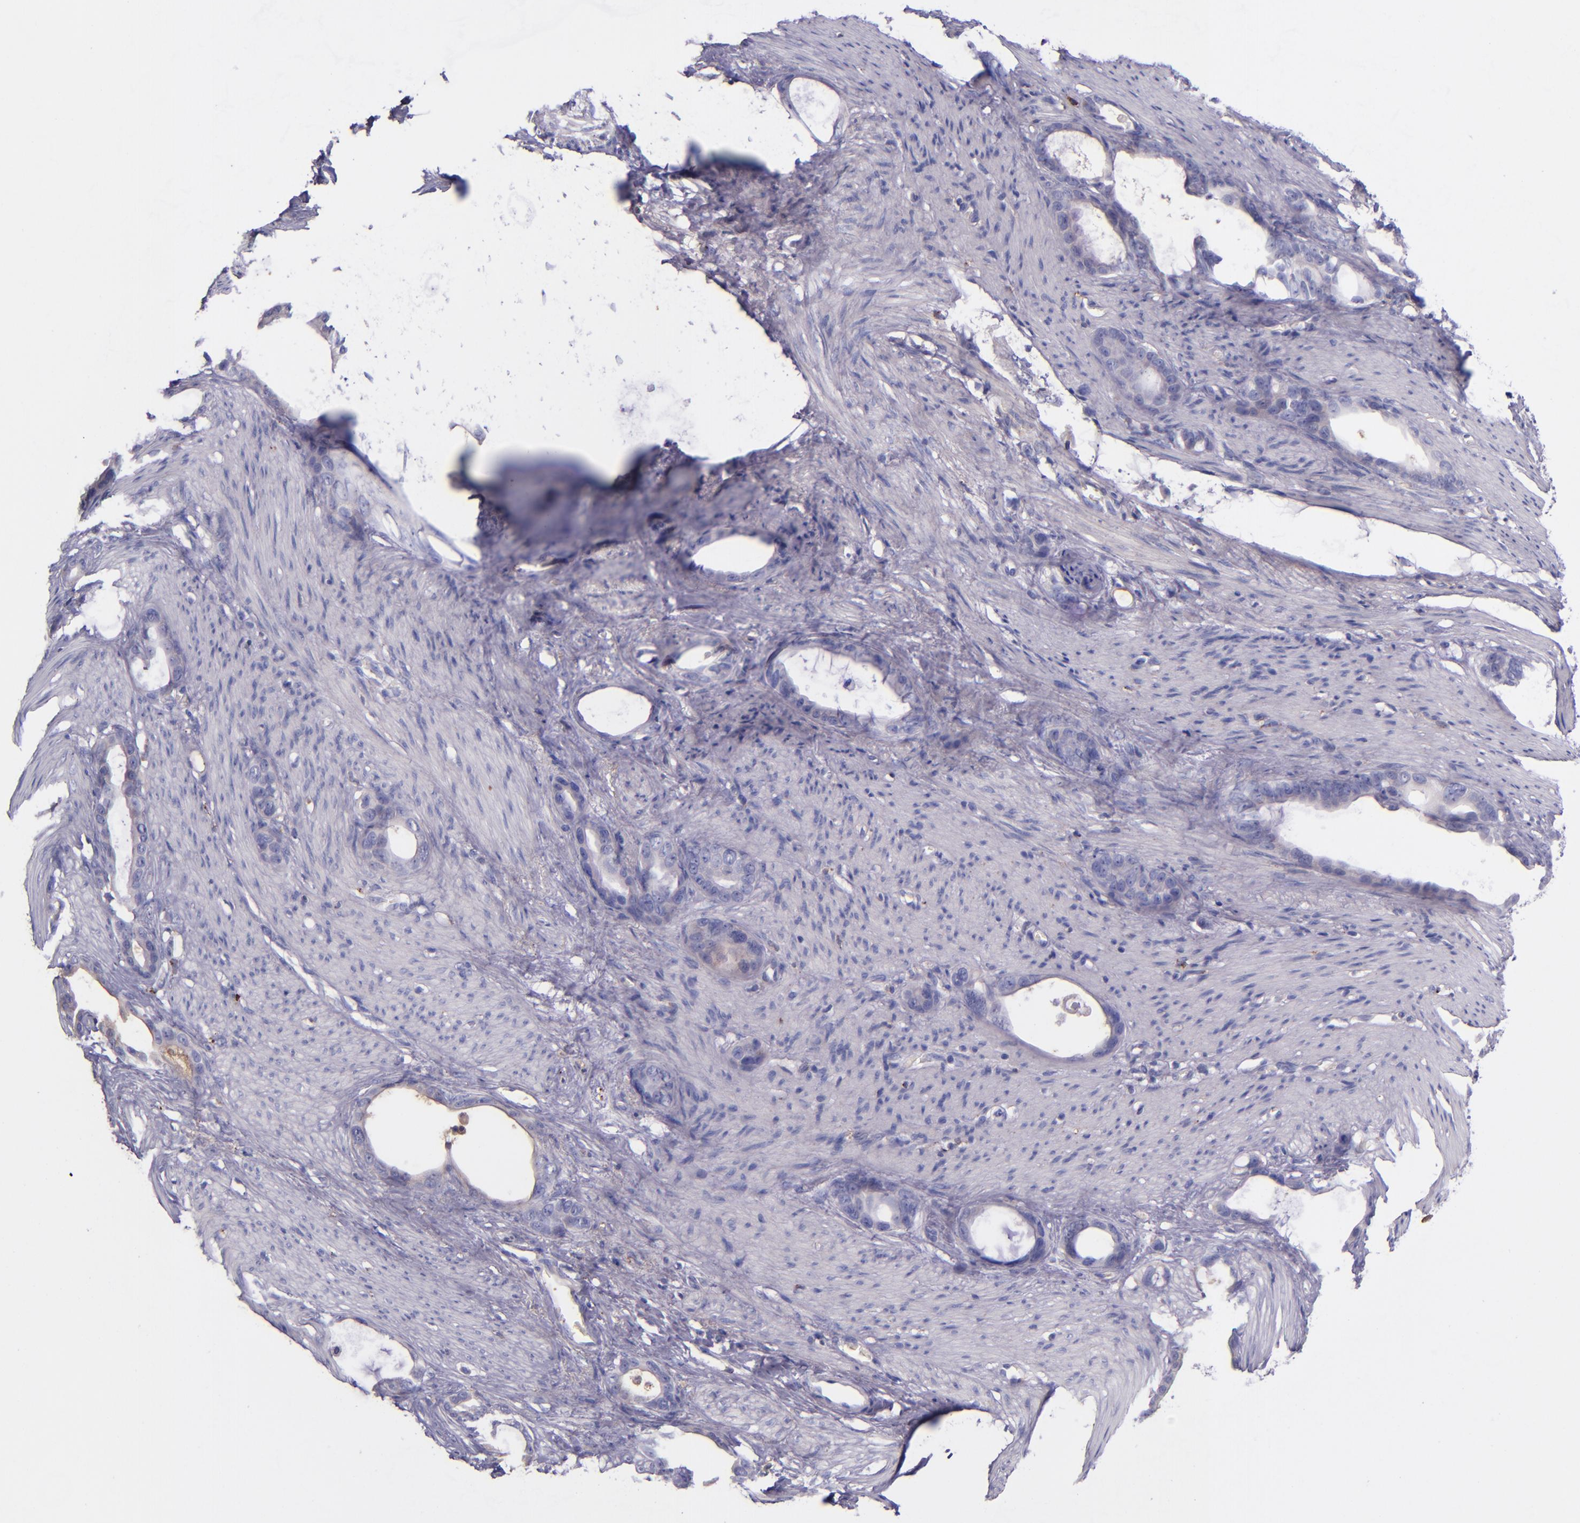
{"staining": {"intensity": "negative", "quantity": "none", "location": "none"}, "tissue": "stomach cancer", "cell_type": "Tumor cells", "image_type": "cancer", "snomed": [{"axis": "morphology", "description": "Adenocarcinoma, NOS"}, {"axis": "topography", "description": "Stomach"}], "caption": "DAB immunohistochemical staining of human adenocarcinoma (stomach) reveals no significant staining in tumor cells. (DAB immunohistochemistry (IHC) with hematoxylin counter stain).", "gene": "KNG1", "patient": {"sex": "female", "age": 75}}